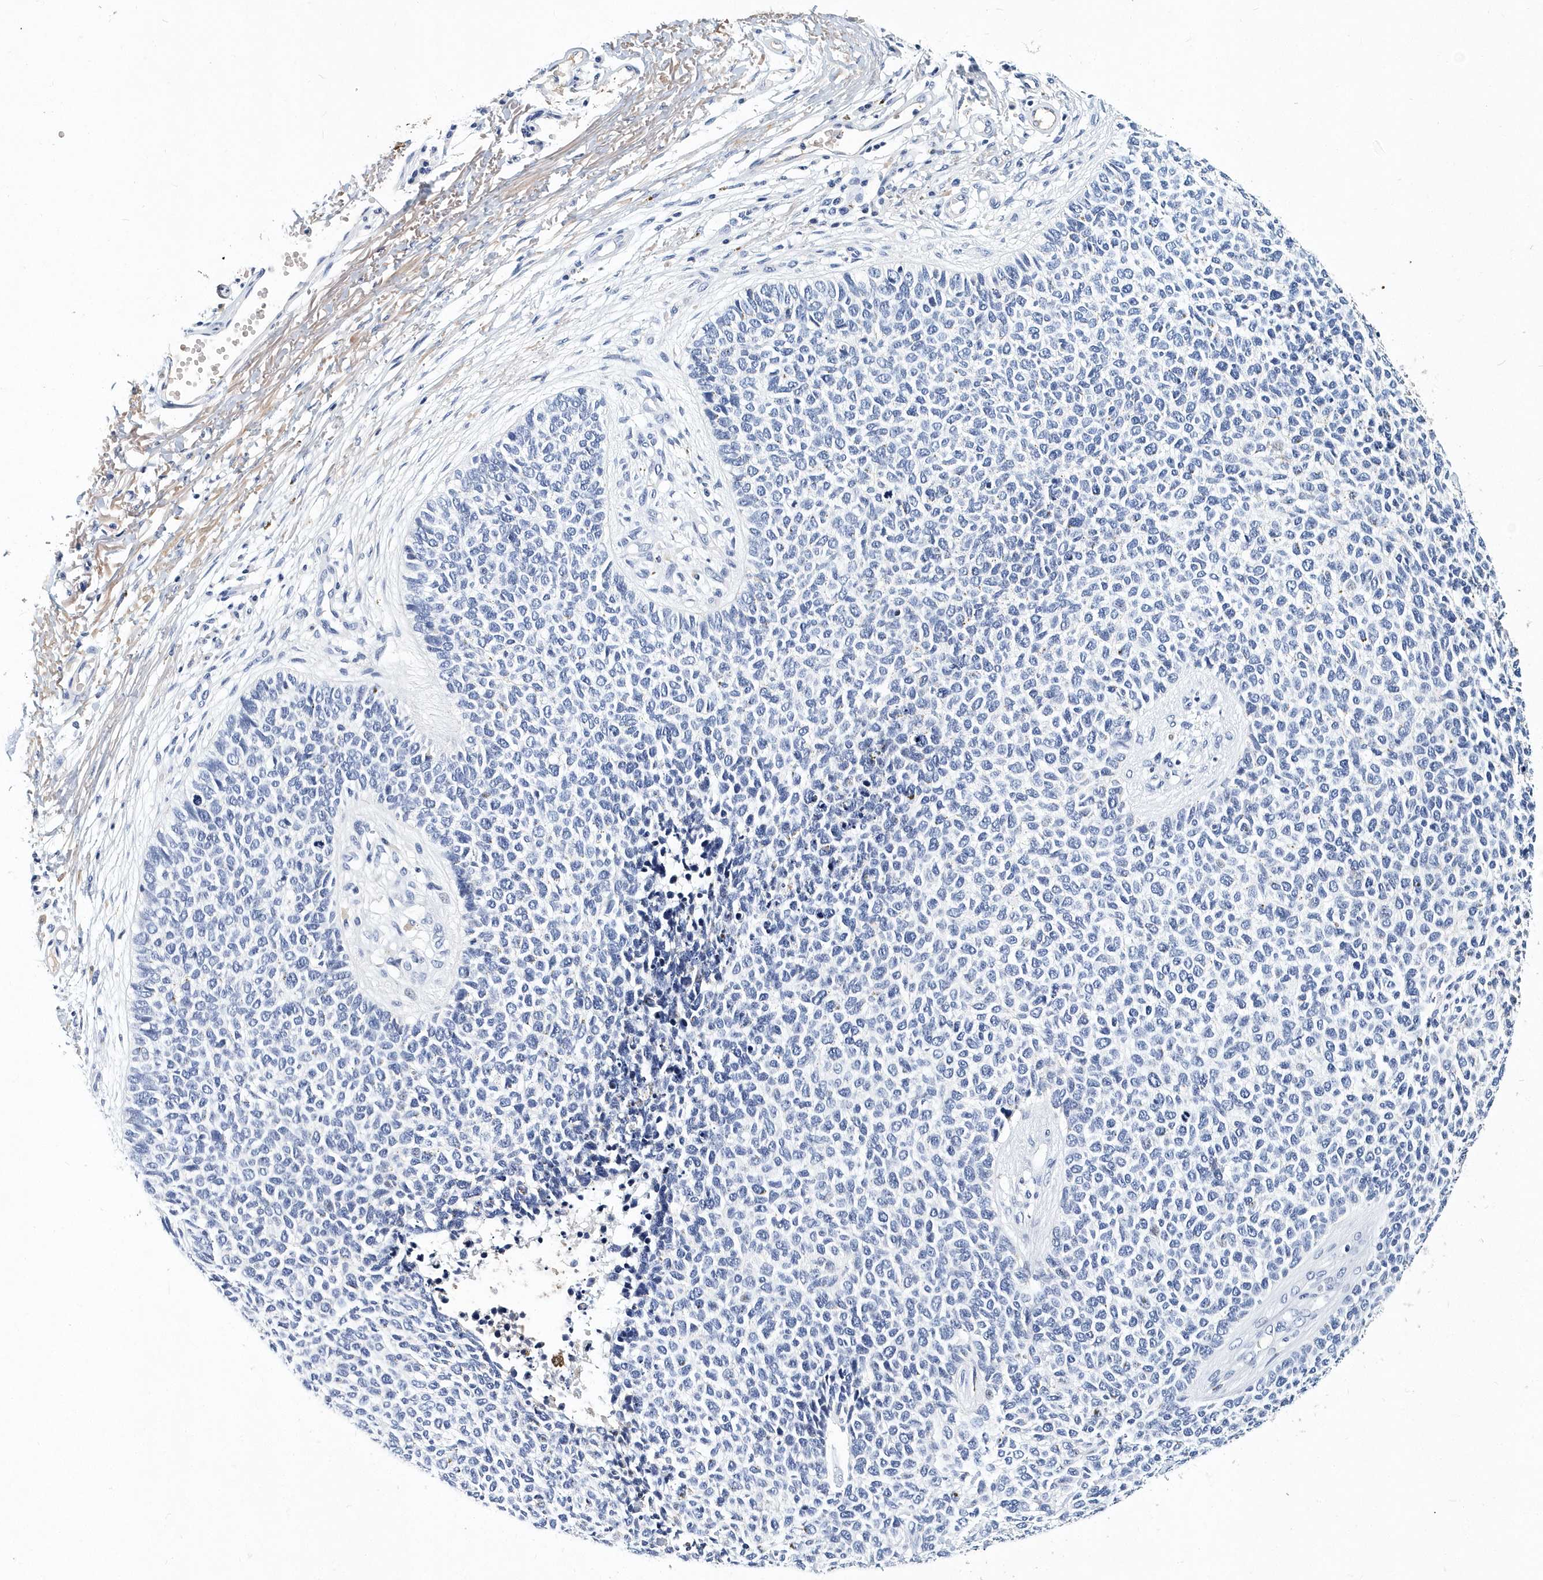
{"staining": {"intensity": "negative", "quantity": "none", "location": "none"}, "tissue": "skin cancer", "cell_type": "Tumor cells", "image_type": "cancer", "snomed": [{"axis": "morphology", "description": "Basal cell carcinoma"}, {"axis": "topography", "description": "Skin"}], "caption": "Micrograph shows no protein positivity in tumor cells of skin cancer tissue.", "gene": "ITGA2B", "patient": {"sex": "female", "age": 84}}